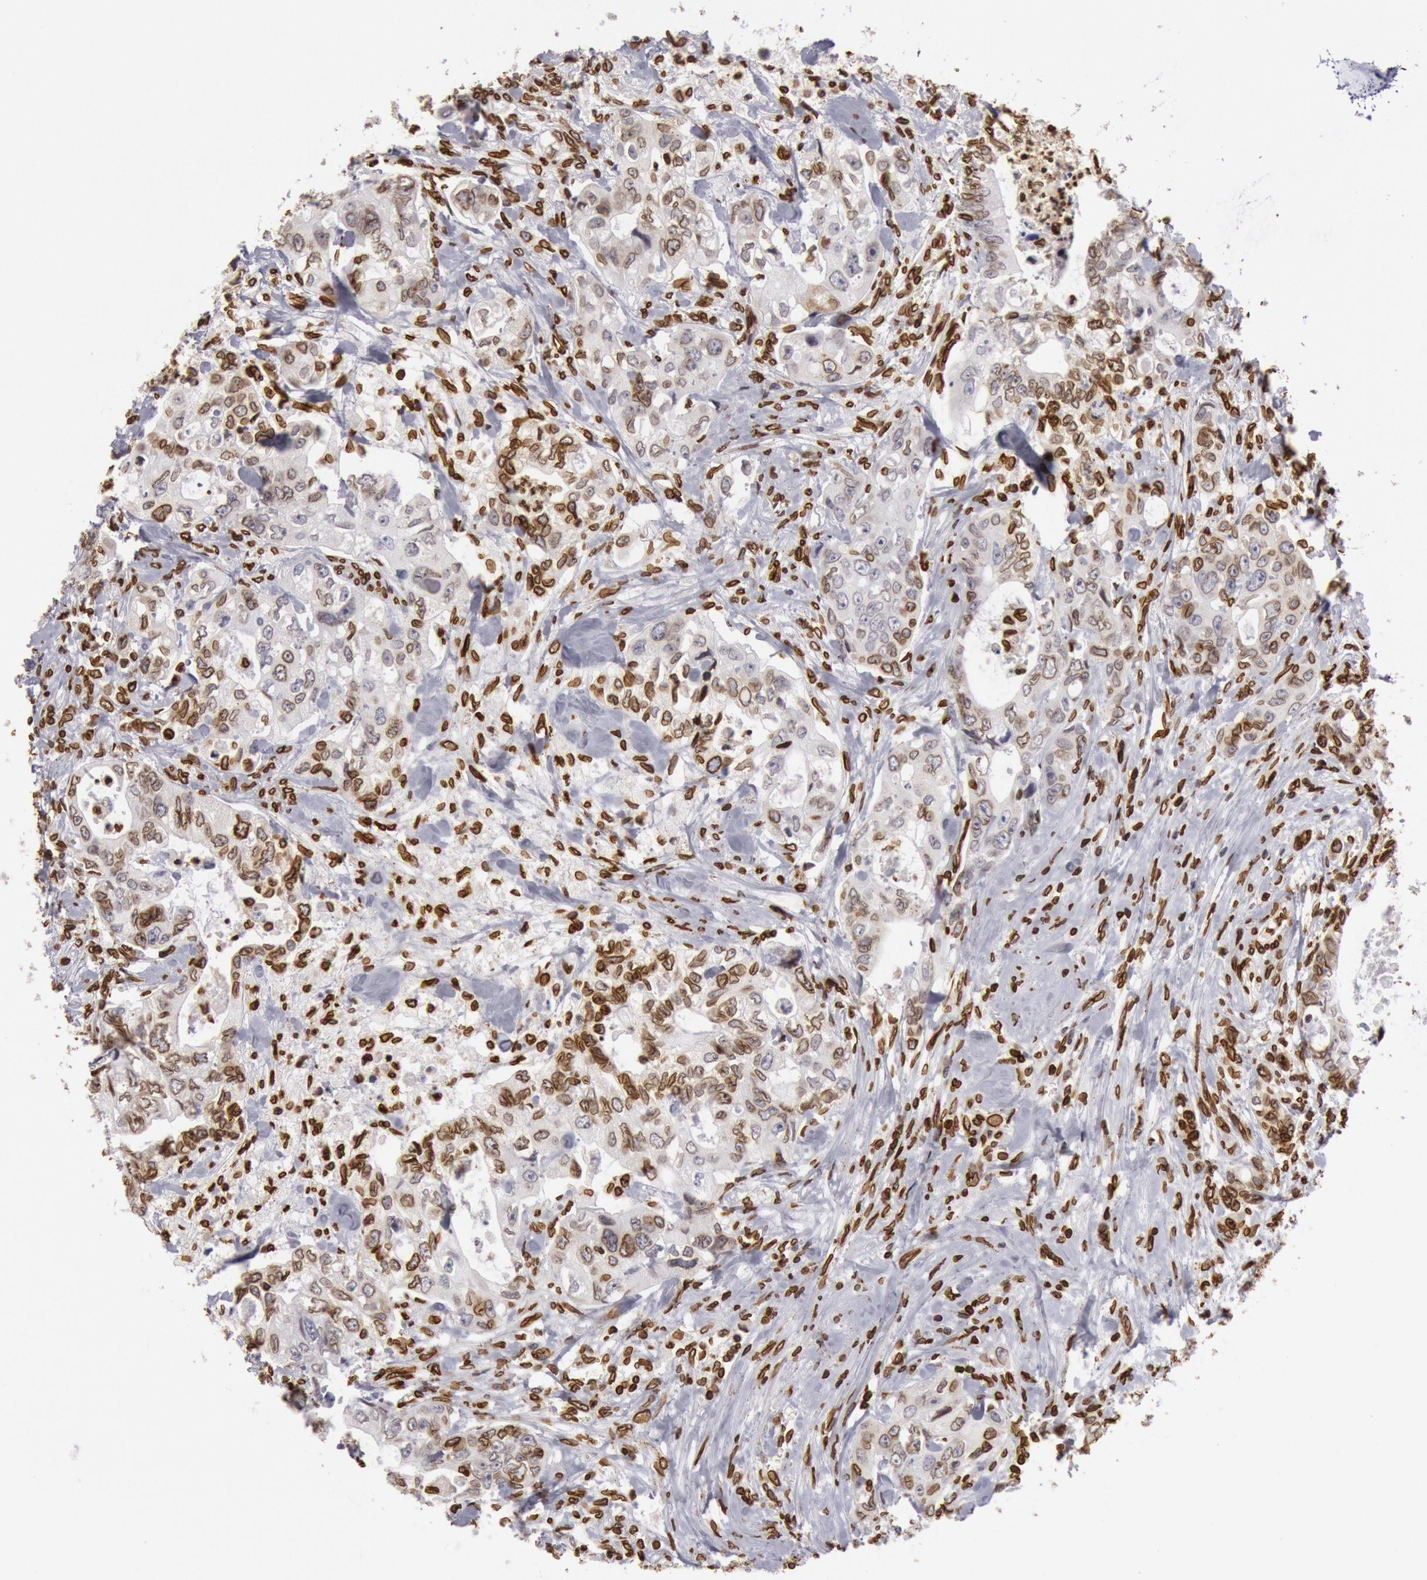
{"staining": {"intensity": "strong", "quantity": "25%-75%", "location": "nuclear"}, "tissue": "colorectal cancer", "cell_type": "Tumor cells", "image_type": "cancer", "snomed": [{"axis": "morphology", "description": "Adenocarcinoma, NOS"}, {"axis": "topography", "description": "Rectum"}], "caption": "Tumor cells exhibit high levels of strong nuclear positivity in approximately 25%-75% of cells in human colorectal adenocarcinoma.", "gene": "SUN2", "patient": {"sex": "female", "age": 57}}